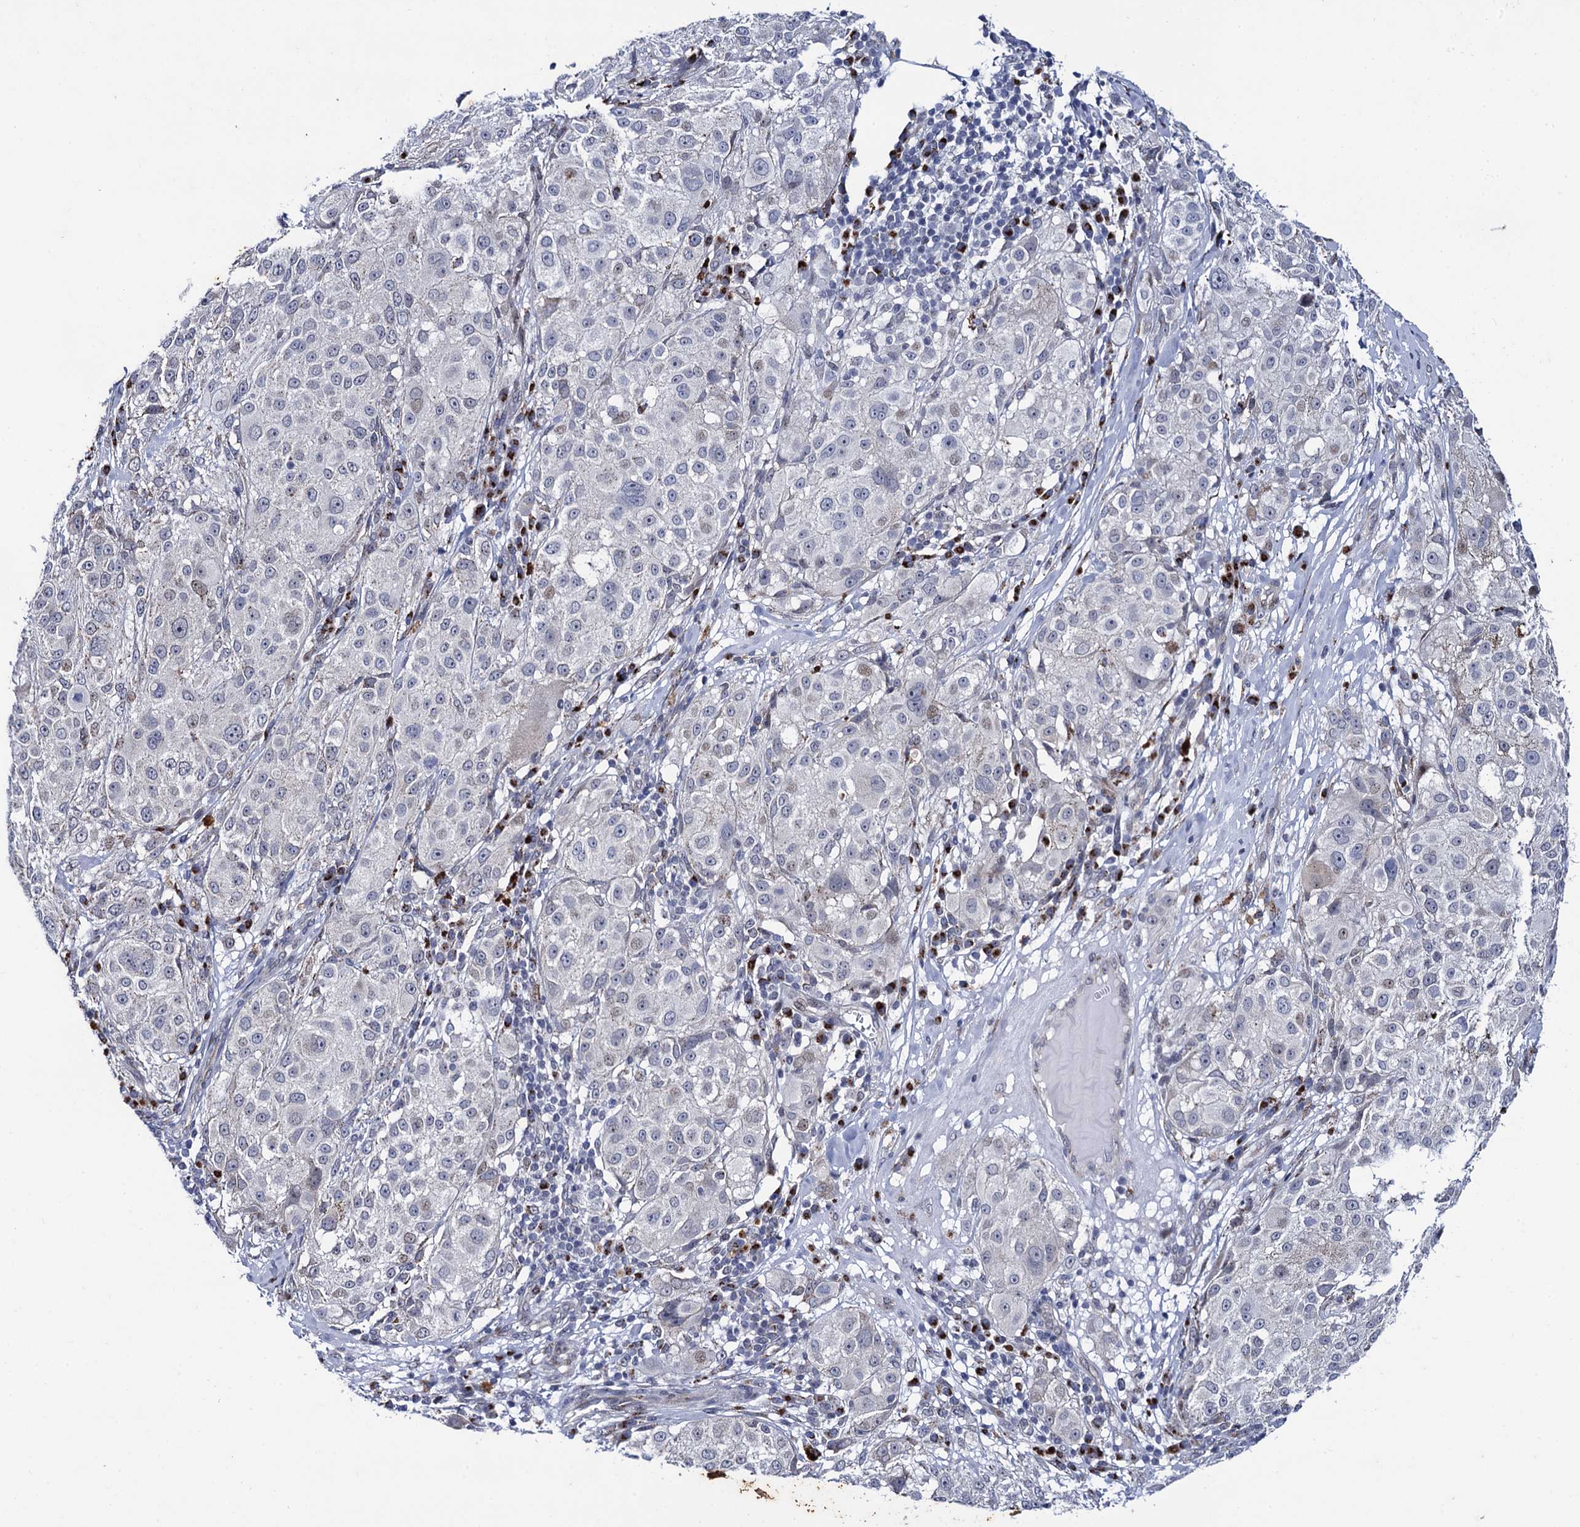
{"staining": {"intensity": "negative", "quantity": "none", "location": "none"}, "tissue": "melanoma", "cell_type": "Tumor cells", "image_type": "cancer", "snomed": [{"axis": "morphology", "description": "Necrosis, NOS"}, {"axis": "morphology", "description": "Malignant melanoma, NOS"}, {"axis": "topography", "description": "Skin"}], "caption": "Immunohistochemical staining of malignant melanoma displays no significant positivity in tumor cells.", "gene": "THAP2", "patient": {"sex": "female", "age": 87}}